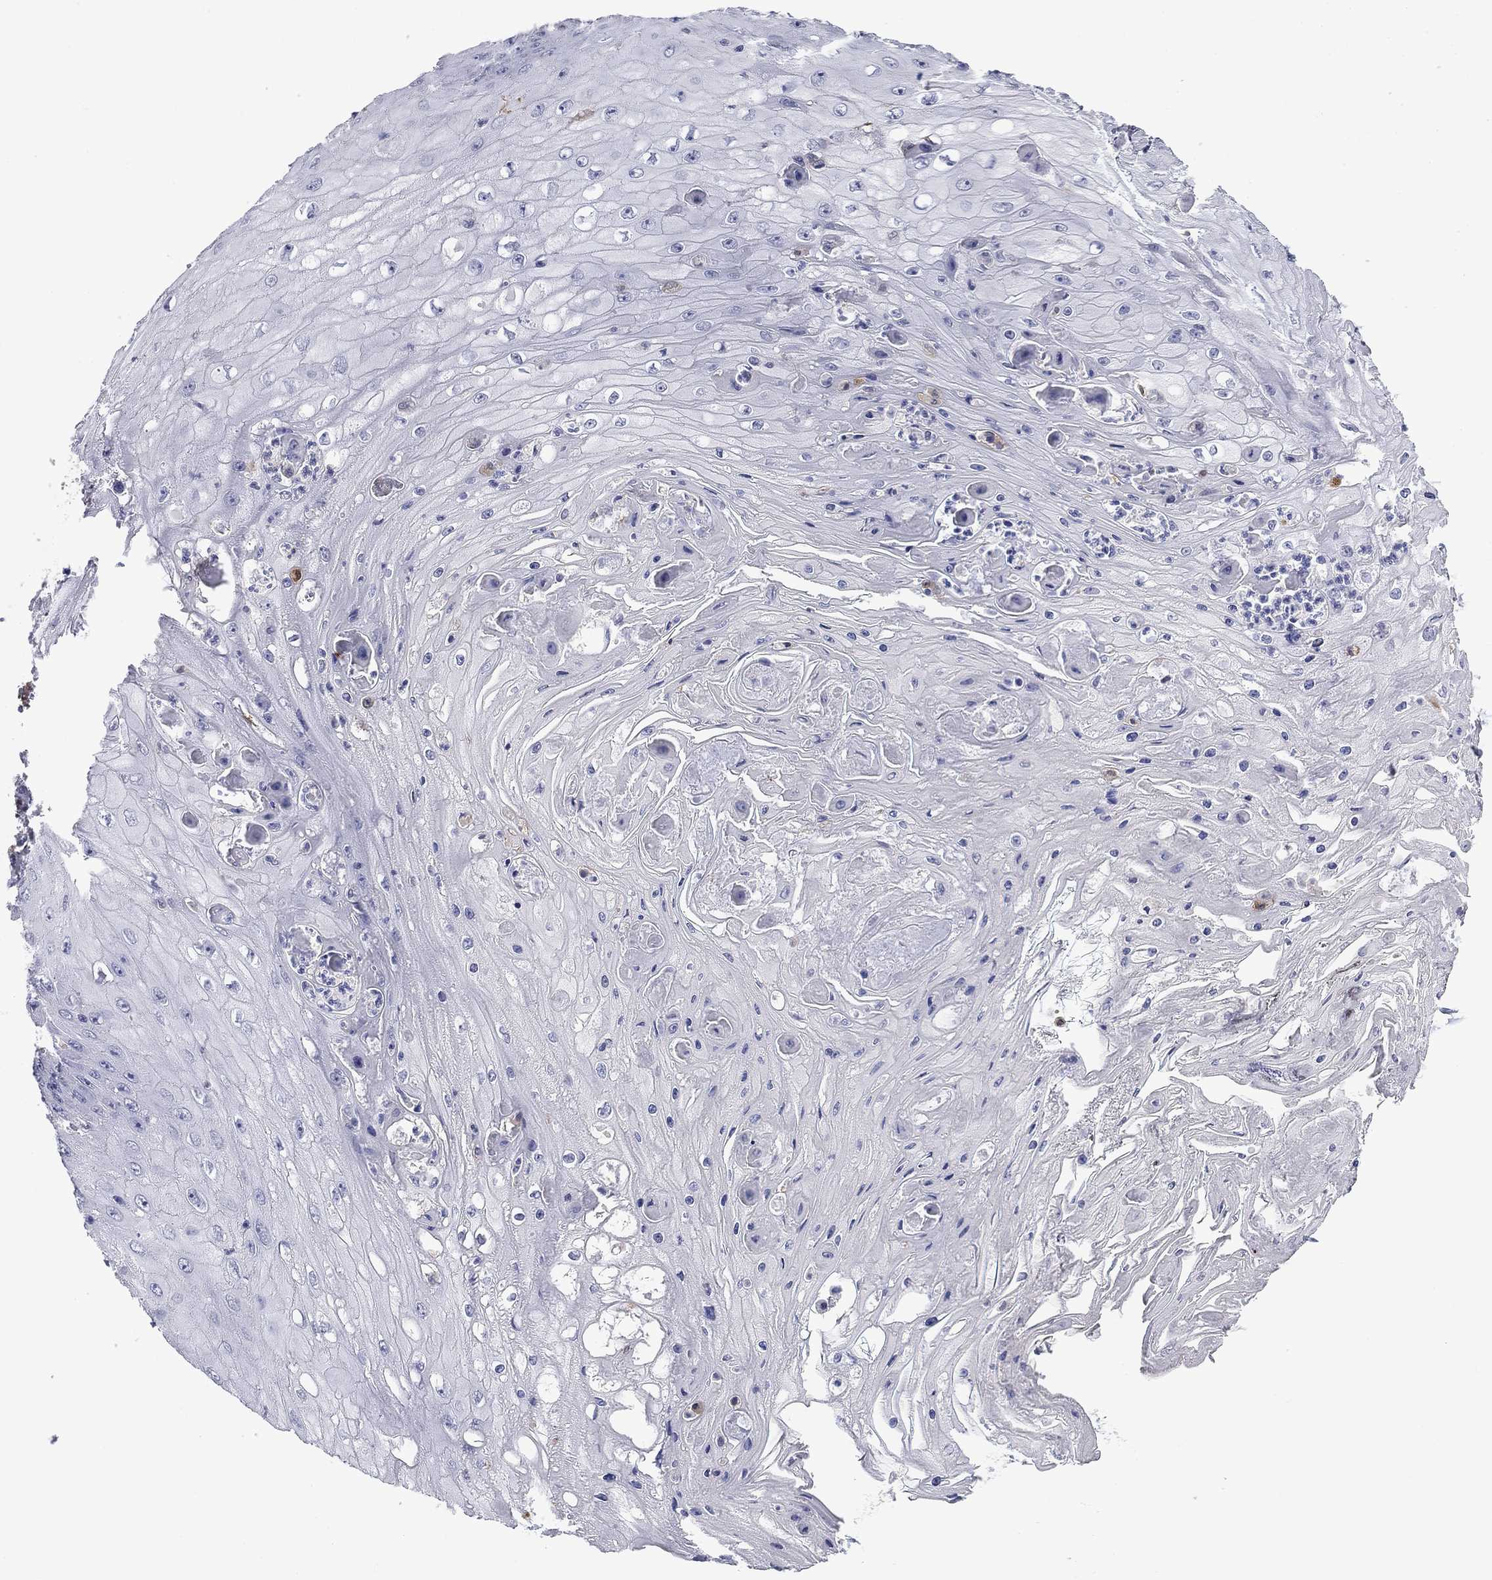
{"staining": {"intensity": "negative", "quantity": "none", "location": "none"}, "tissue": "skin cancer", "cell_type": "Tumor cells", "image_type": "cancer", "snomed": [{"axis": "morphology", "description": "Squamous cell carcinoma, NOS"}, {"axis": "topography", "description": "Skin"}], "caption": "Tumor cells show no significant staining in squamous cell carcinoma (skin). Nuclei are stained in blue.", "gene": "BCL2L14", "patient": {"sex": "male", "age": 70}}